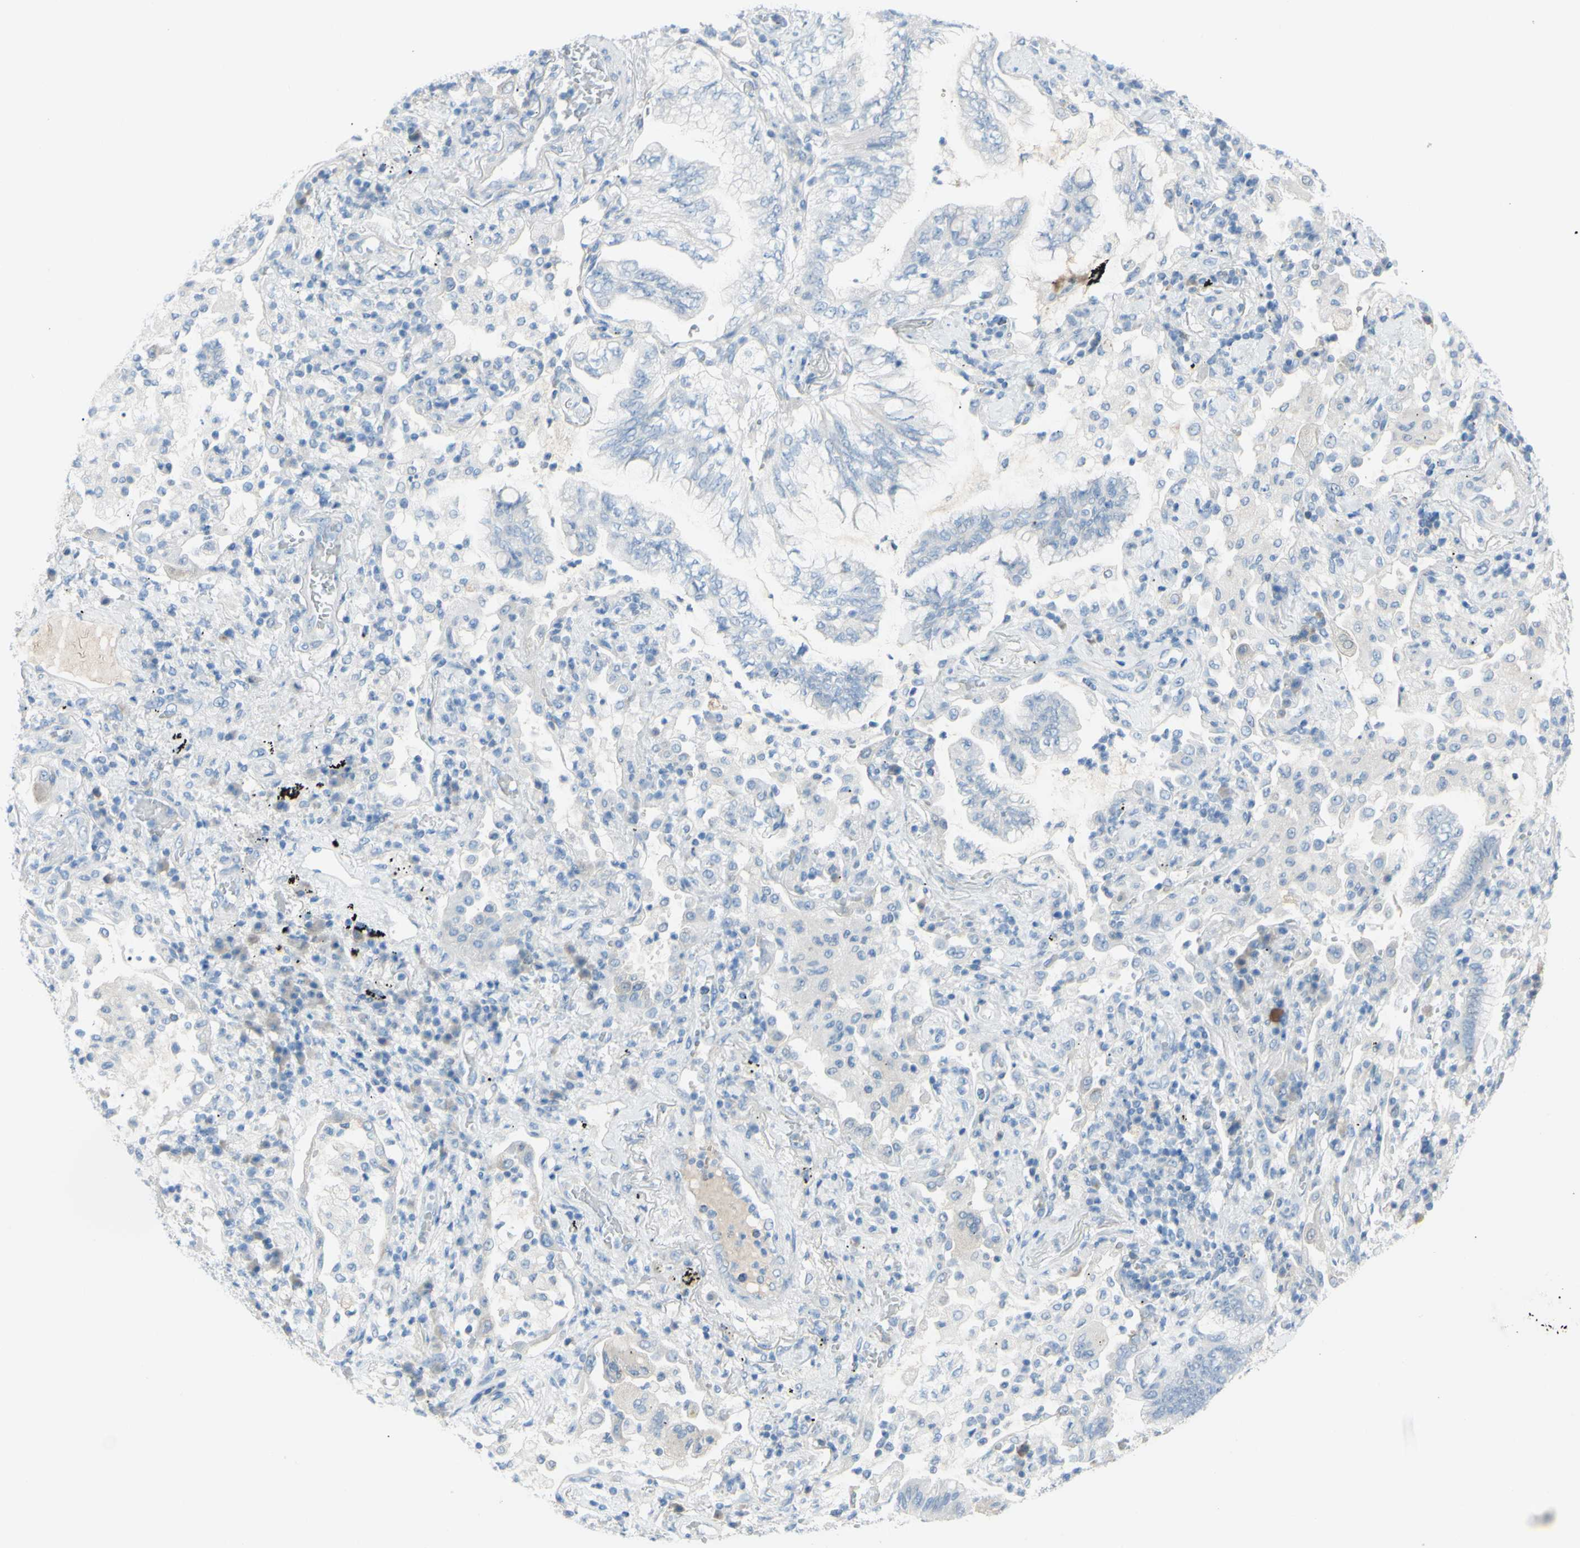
{"staining": {"intensity": "negative", "quantity": "none", "location": "none"}, "tissue": "lung cancer", "cell_type": "Tumor cells", "image_type": "cancer", "snomed": [{"axis": "morphology", "description": "Normal tissue, NOS"}, {"axis": "morphology", "description": "Adenocarcinoma, NOS"}, {"axis": "topography", "description": "Bronchus"}, {"axis": "topography", "description": "Lung"}], "caption": "Lung cancer was stained to show a protein in brown. There is no significant positivity in tumor cells.", "gene": "TFPI2", "patient": {"sex": "female", "age": 70}}